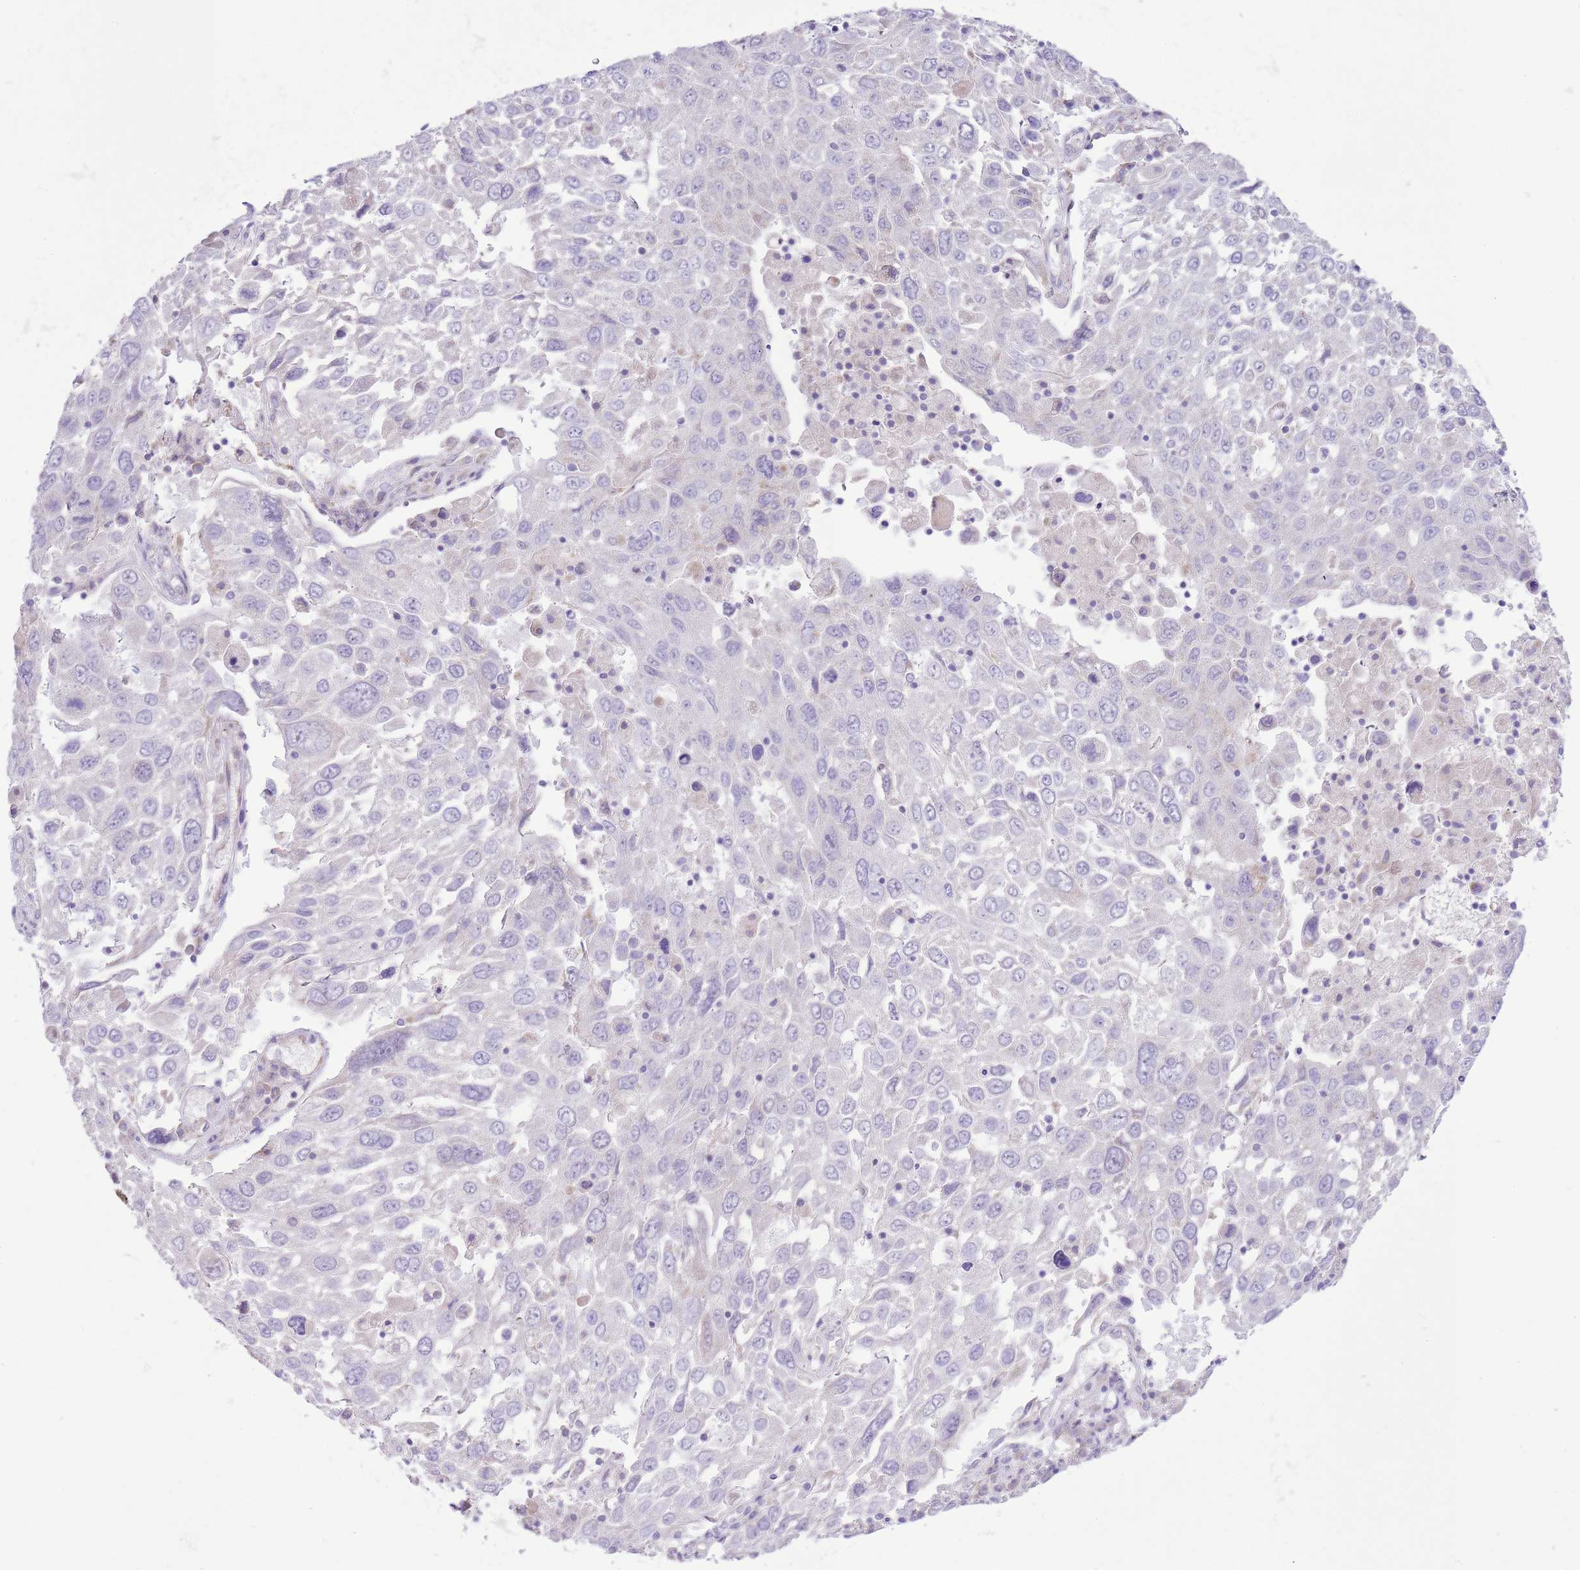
{"staining": {"intensity": "negative", "quantity": "none", "location": "none"}, "tissue": "lung cancer", "cell_type": "Tumor cells", "image_type": "cancer", "snomed": [{"axis": "morphology", "description": "Squamous cell carcinoma, NOS"}, {"axis": "topography", "description": "Lung"}], "caption": "Immunohistochemistry (IHC) photomicrograph of neoplastic tissue: human lung squamous cell carcinoma stained with DAB demonstrates no significant protein positivity in tumor cells.", "gene": "OAZ2", "patient": {"sex": "male", "age": 65}}